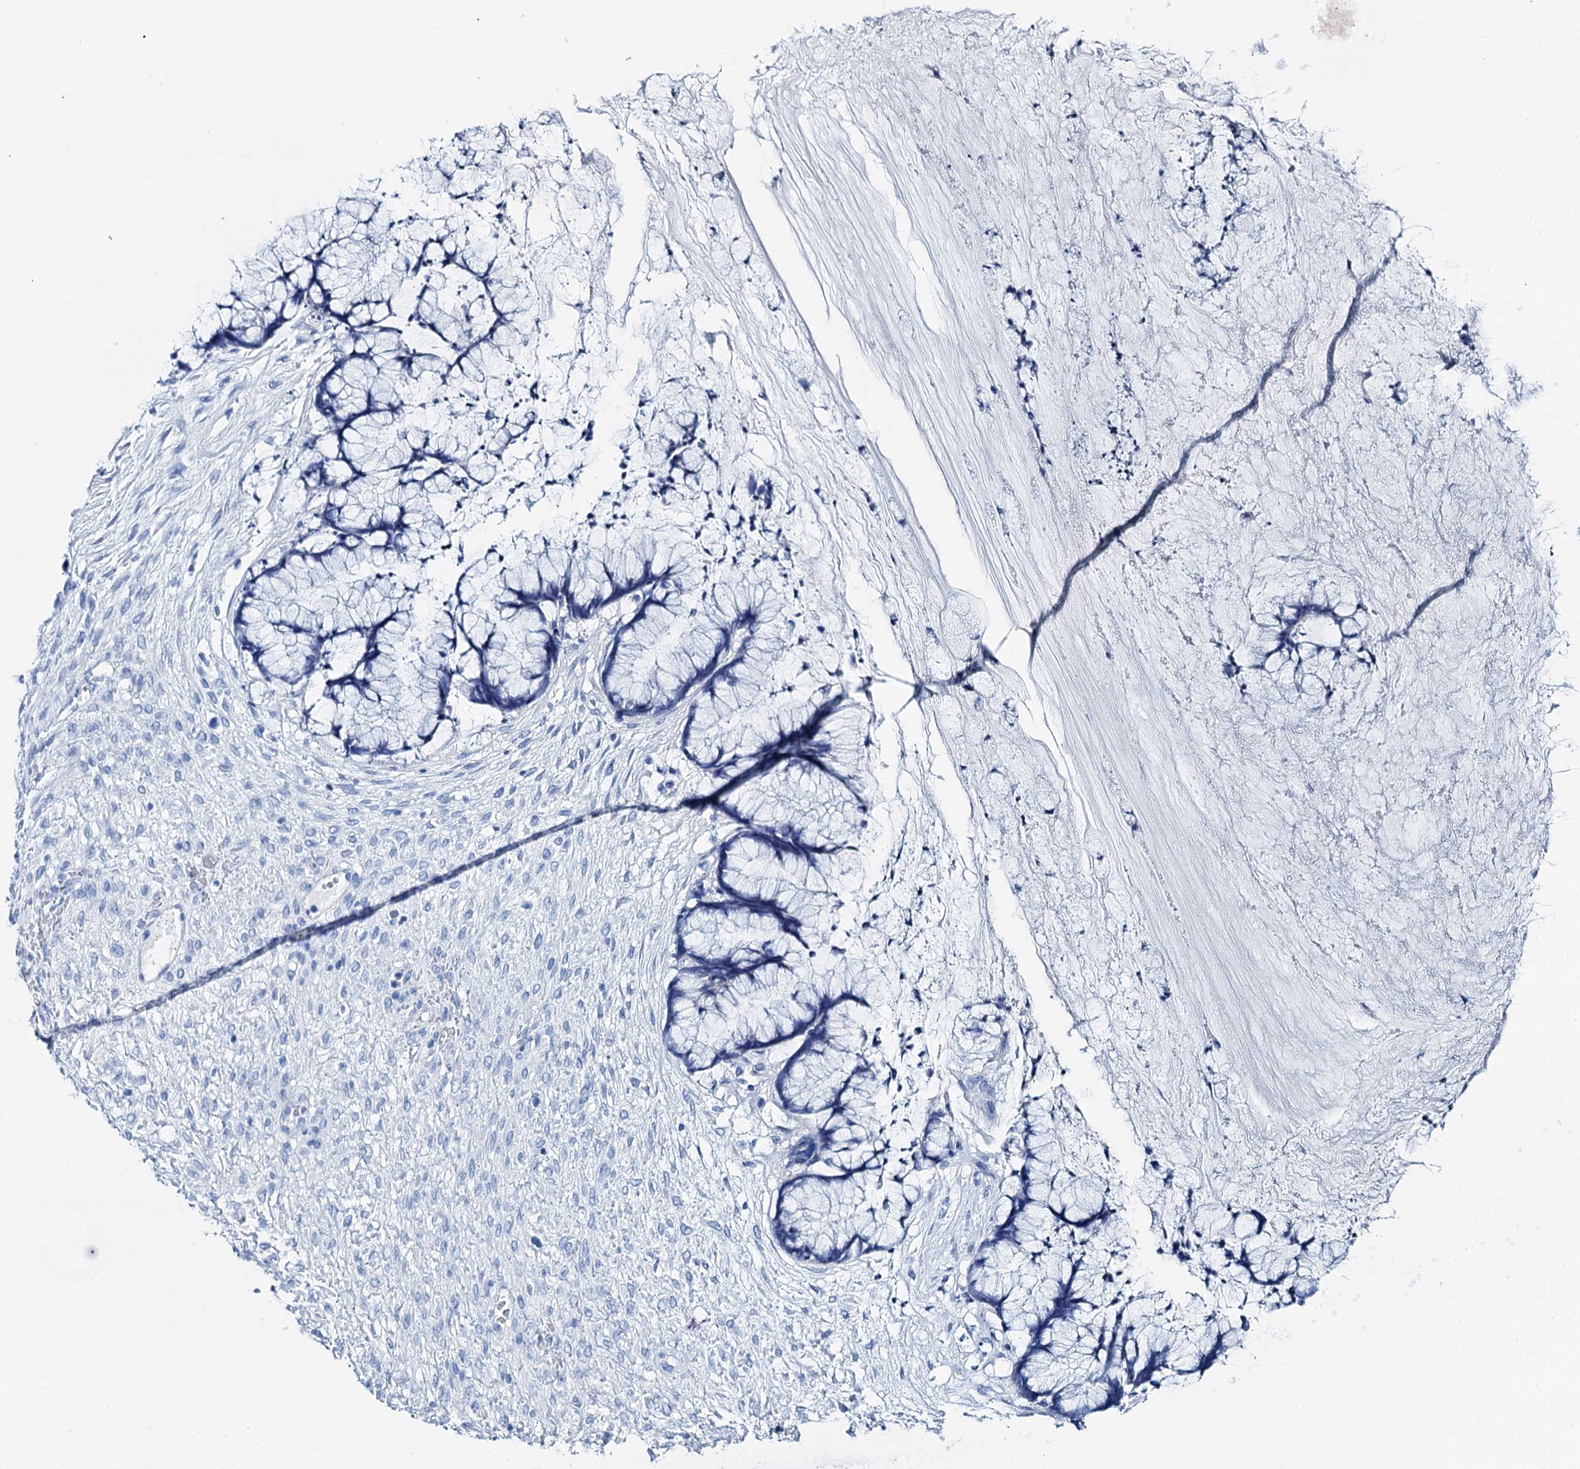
{"staining": {"intensity": "negative", "quantity": "none", "location": "none"}, "tissue": "ovarian cancer", "cell_type": "Tumor cells", "image_type": "cancer", "snomed": [{"axis": "morphology", "description": "Cystadenocarcinoma, mucinous, NOS"}, {"axis": "topography", "description": "Ovary"}], "caption": "Image shows no significant protein expression in tumor cells of mucinous cystadenocarcinoma (ovarian).", "gene": "BRINP1", "patient": {"sex": "female", "age": 42}}